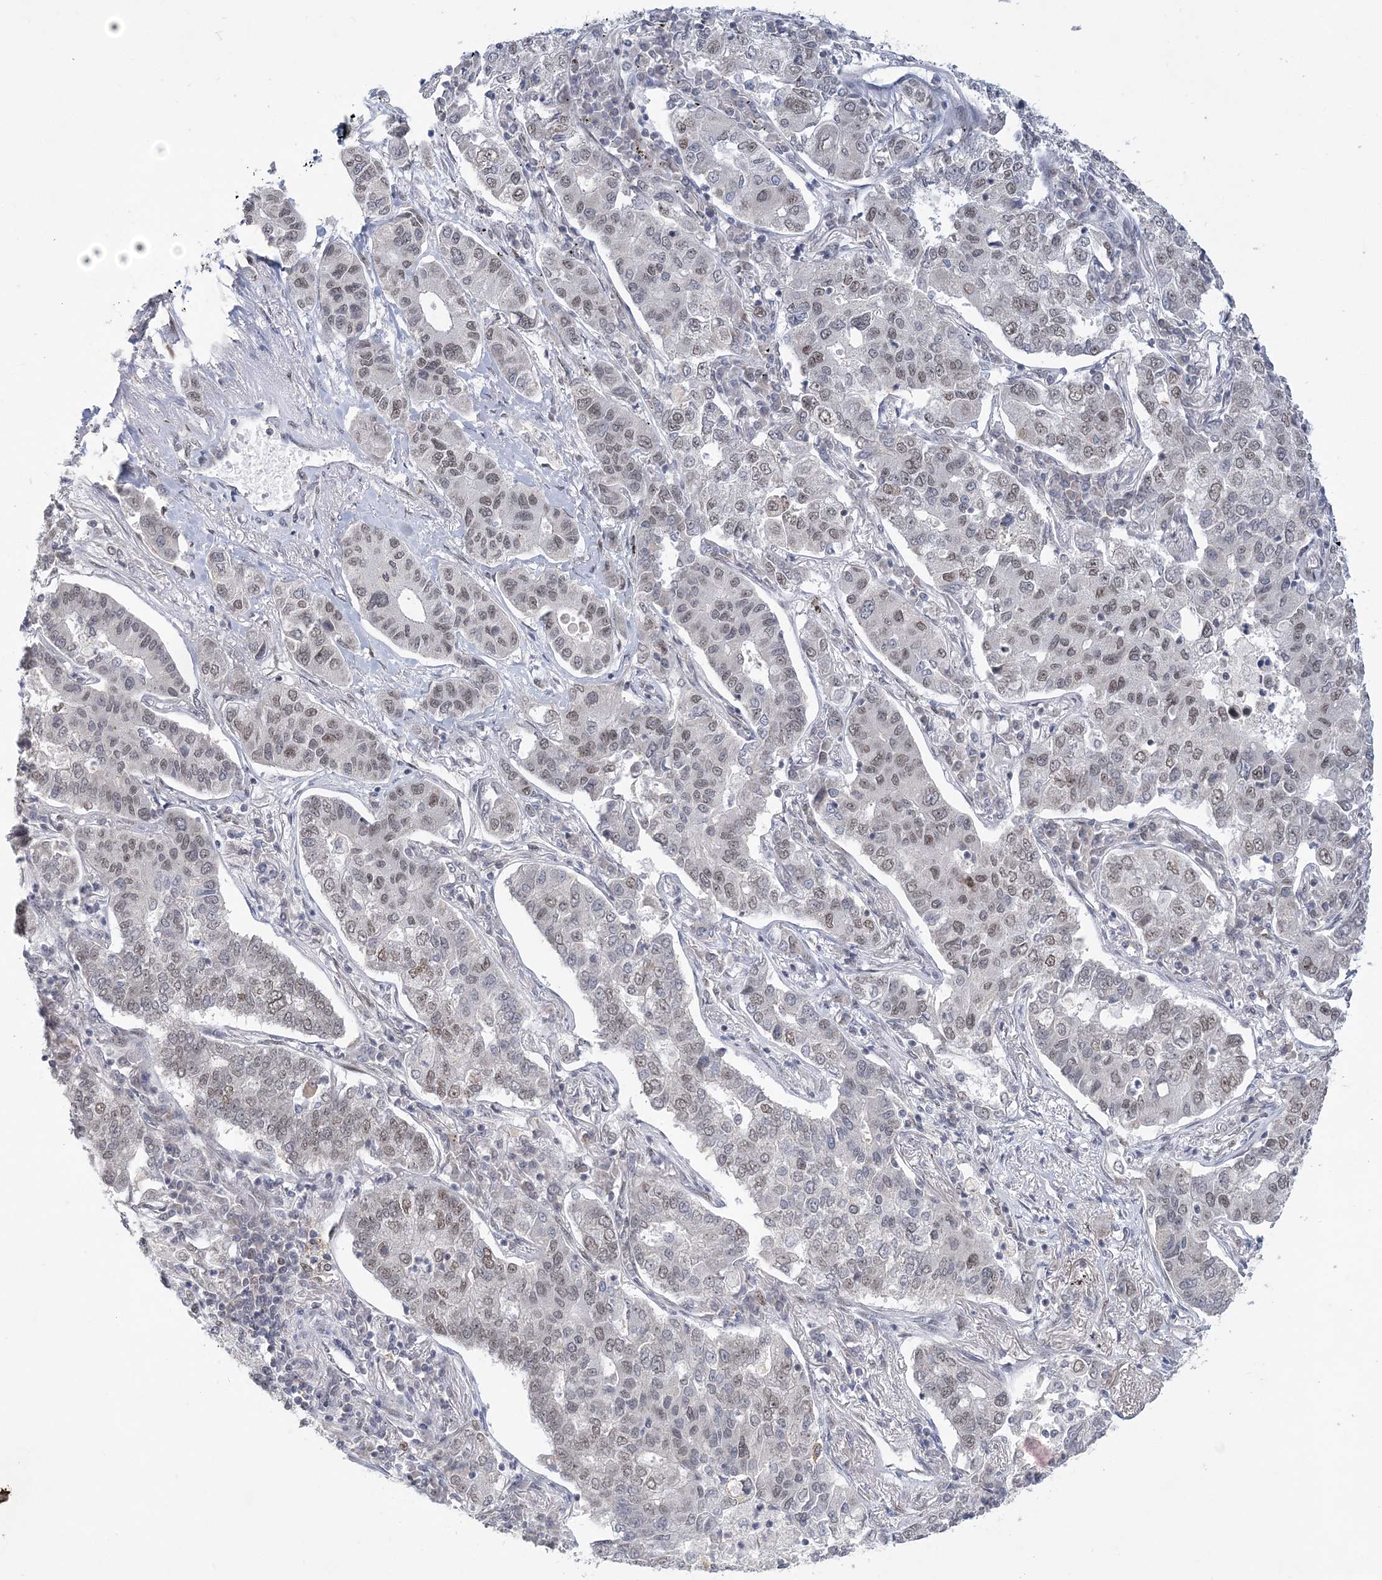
{"staining": {"intensity": "weak", "quantity": "25%-75%", "location": "nuclear"}, "tissue": "lung cancer", "cell_type": "Tumor cells", "image_type": "cancer", "snomed": [{"axis": "morphology", "description": "Adenocarcinoma, NOS"}, {"axis": "topography", "description": "Lung"}], "caption": "About 25%-75% of tumor cells in lung cancer show weak nuclear protein positivity as visualized by brown immunohistochemical staining.", "gene": "WAC", "patient": {"sex": "male", "age": 49}}